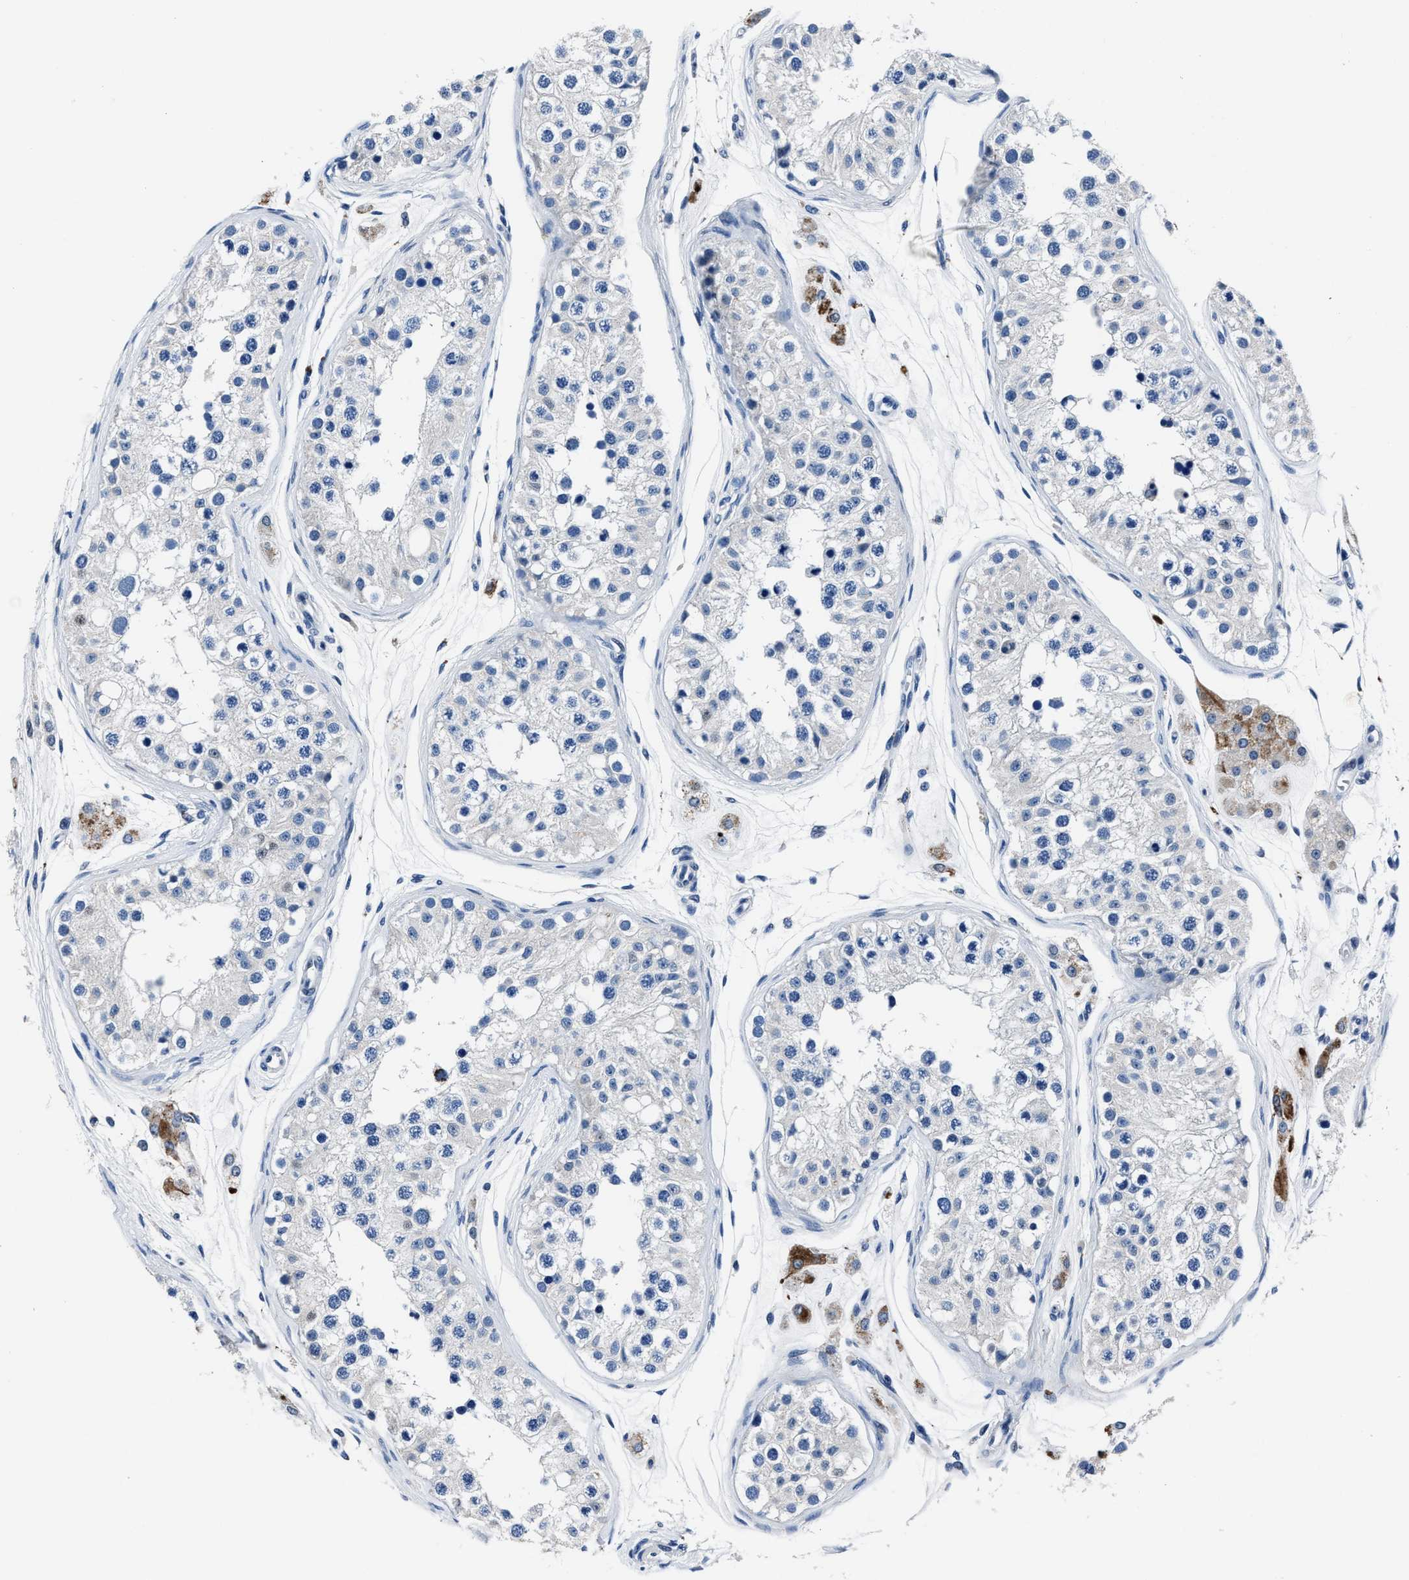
{"staining": {"intensity": "negative", "quantity": "none", "location": "none"}, "tissue": "testis", "cell_type": "Cells in seminiferous ducts", "image_type": "normal", "snomed": [{"axis": "morphology", "description": "Normal tissue, NOS"}, {"axis": "morphology", "description": "Adenocarcinoma, metastatic, NOS"}, {"axis": "topography", "description": "Testis"}], "caption": "Immunohistochemistry image of unremarkable testis stained for a protein (brown), which displays no staining in cells in seminiferous ducts. (DAB immunohistochemistry (IHC) with hematoxylin counter stain).", "gene": "NACAD", "patient": {"sex": "male", "age": 26}}